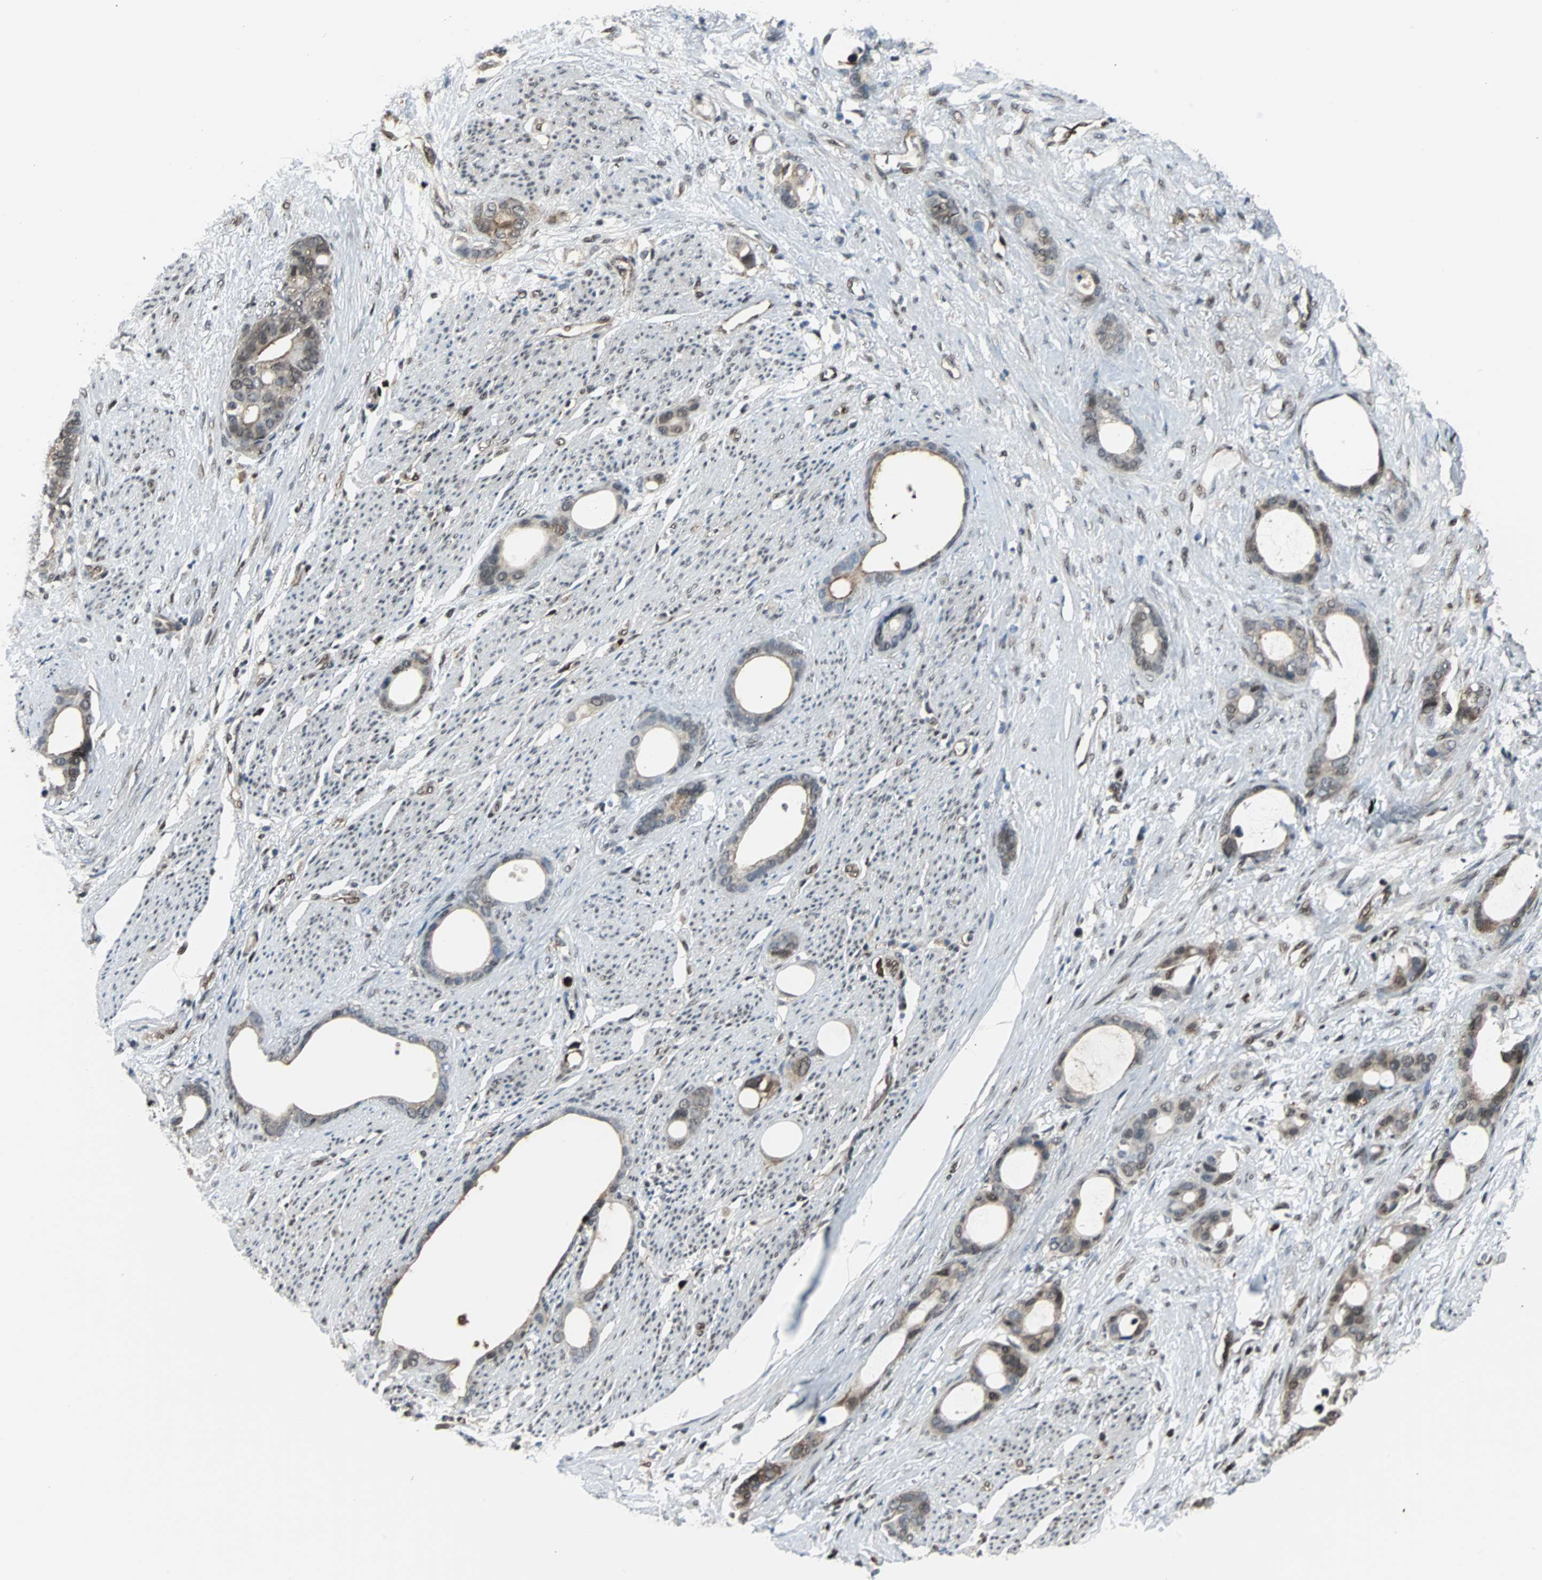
{"staining": {"intensity": "weak", "quantity": ">75%", "location": "cytoplasmic/membranous,nuclear"}, "tissue": "stomach cancer", "cell_type": "Tumor cells", "image_type": "cancer", "snomed": [{"axis": "morphology", "description": "Adenocarcinoma, NOS"}, {"axis": "topography", "description": "Stomach"}], "caption": "Immunohistochemistry (IHC) staining of adenocarcinoma (stomach), which exhibits low levels of weak cytoplasmic/membranous and nuclear positivity in approximately >75% of tumor cells indicating weak cytoplasmic/membranous and nuclear protein expression. The staining was performed using DAB (brown) for protein detection and nuclei were counterstained in hematoxylin (blue).", "gene": "VCP", "patient": {"sex": "female", "age": 75}}